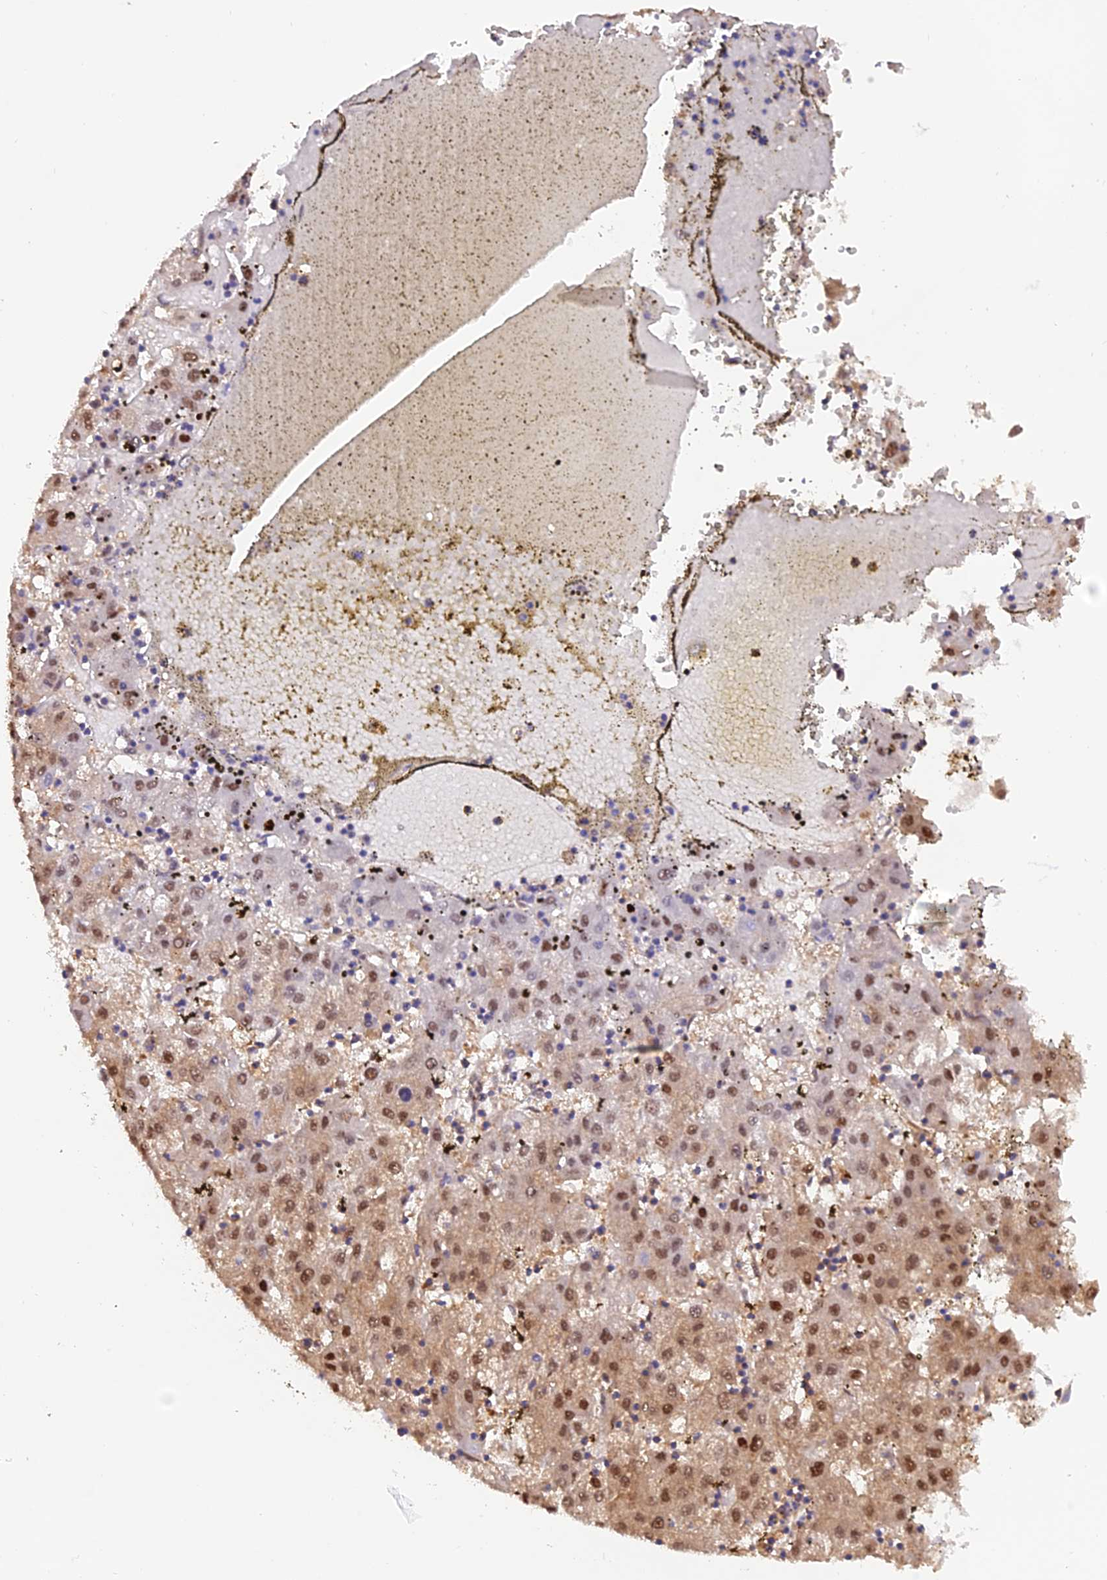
{"staining": {"intensity": "moderate", "quantity": ">75%", "location": "cytoplasmic/membranous,nuclear"}, "tissue": "liver cancer", "cell_type": "Tumor cells", "image_type": "cancer", "snomed": [{"axis": "morphology", "description": "Carcinoma, Hepatocellular, NOS"}, {"axis": "topography", "description": "Liver"}], "caption": "Protein staining of hepatocellular carcinoma (liver) tissue demonstrates moderate cytoplasmic/membranous and nuclear positivity in approximately >75% of tumor cells.", "gene": "PSMB3", "patient": {"sex": "male", "age": 72}}